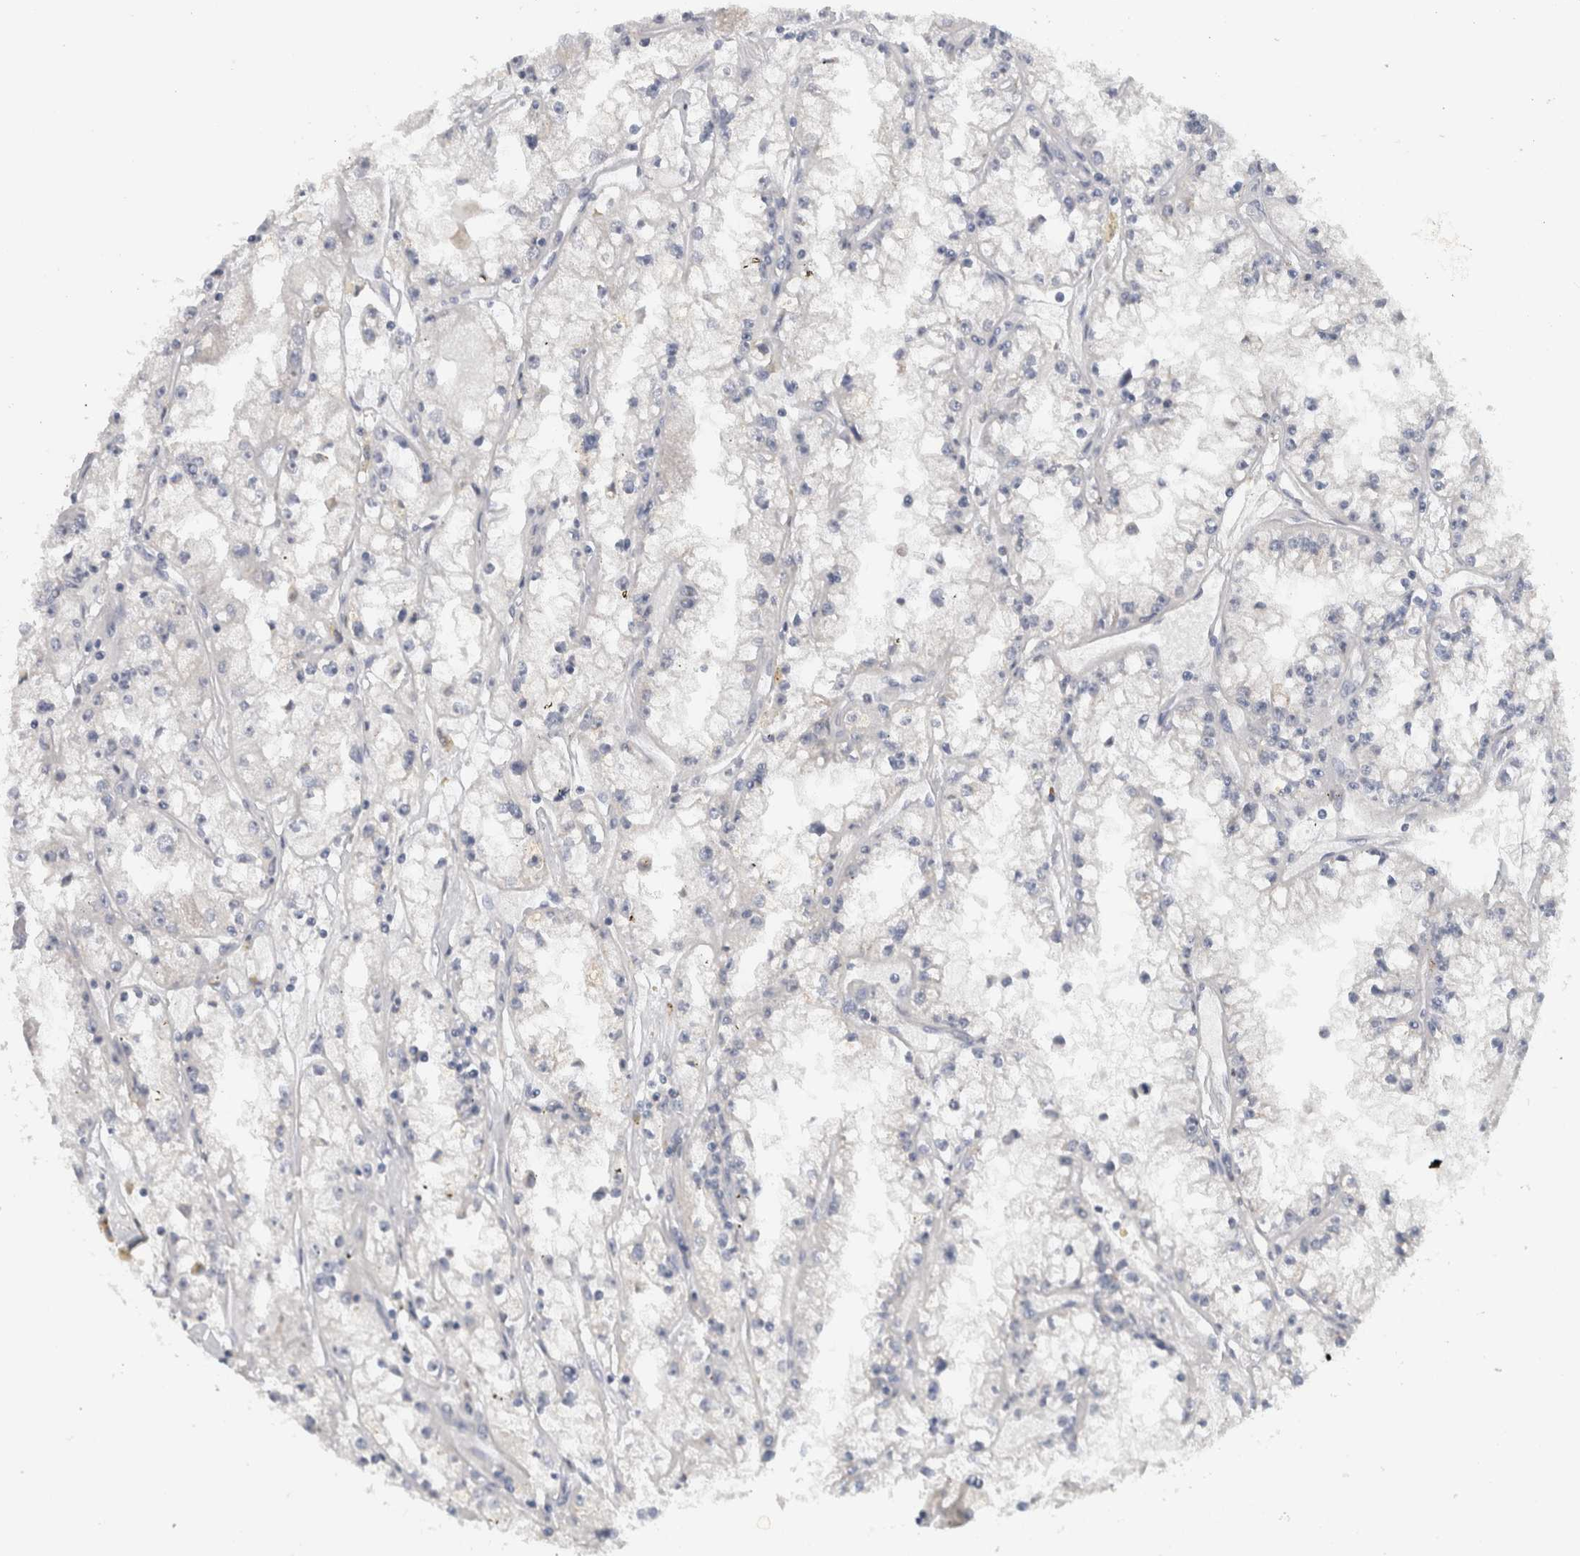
{"staining": {"intensity": "negative", "quantity": "none", "location": "none"}, "tissue": "renal cancer", "cell_type": "Tumor cells", "image_type": "cancer", "snomed": [{"axis": "morphology", "description": "Adenocarcinoma, NOS"}, {"axis": "topography", "description": "Kidney"}], "caption": "IHC of human adenocarcinoma (renal) shows no staining in tumor cells.", "gene": "MGAT1", "patient": {"sex": "male", "age": 56}}